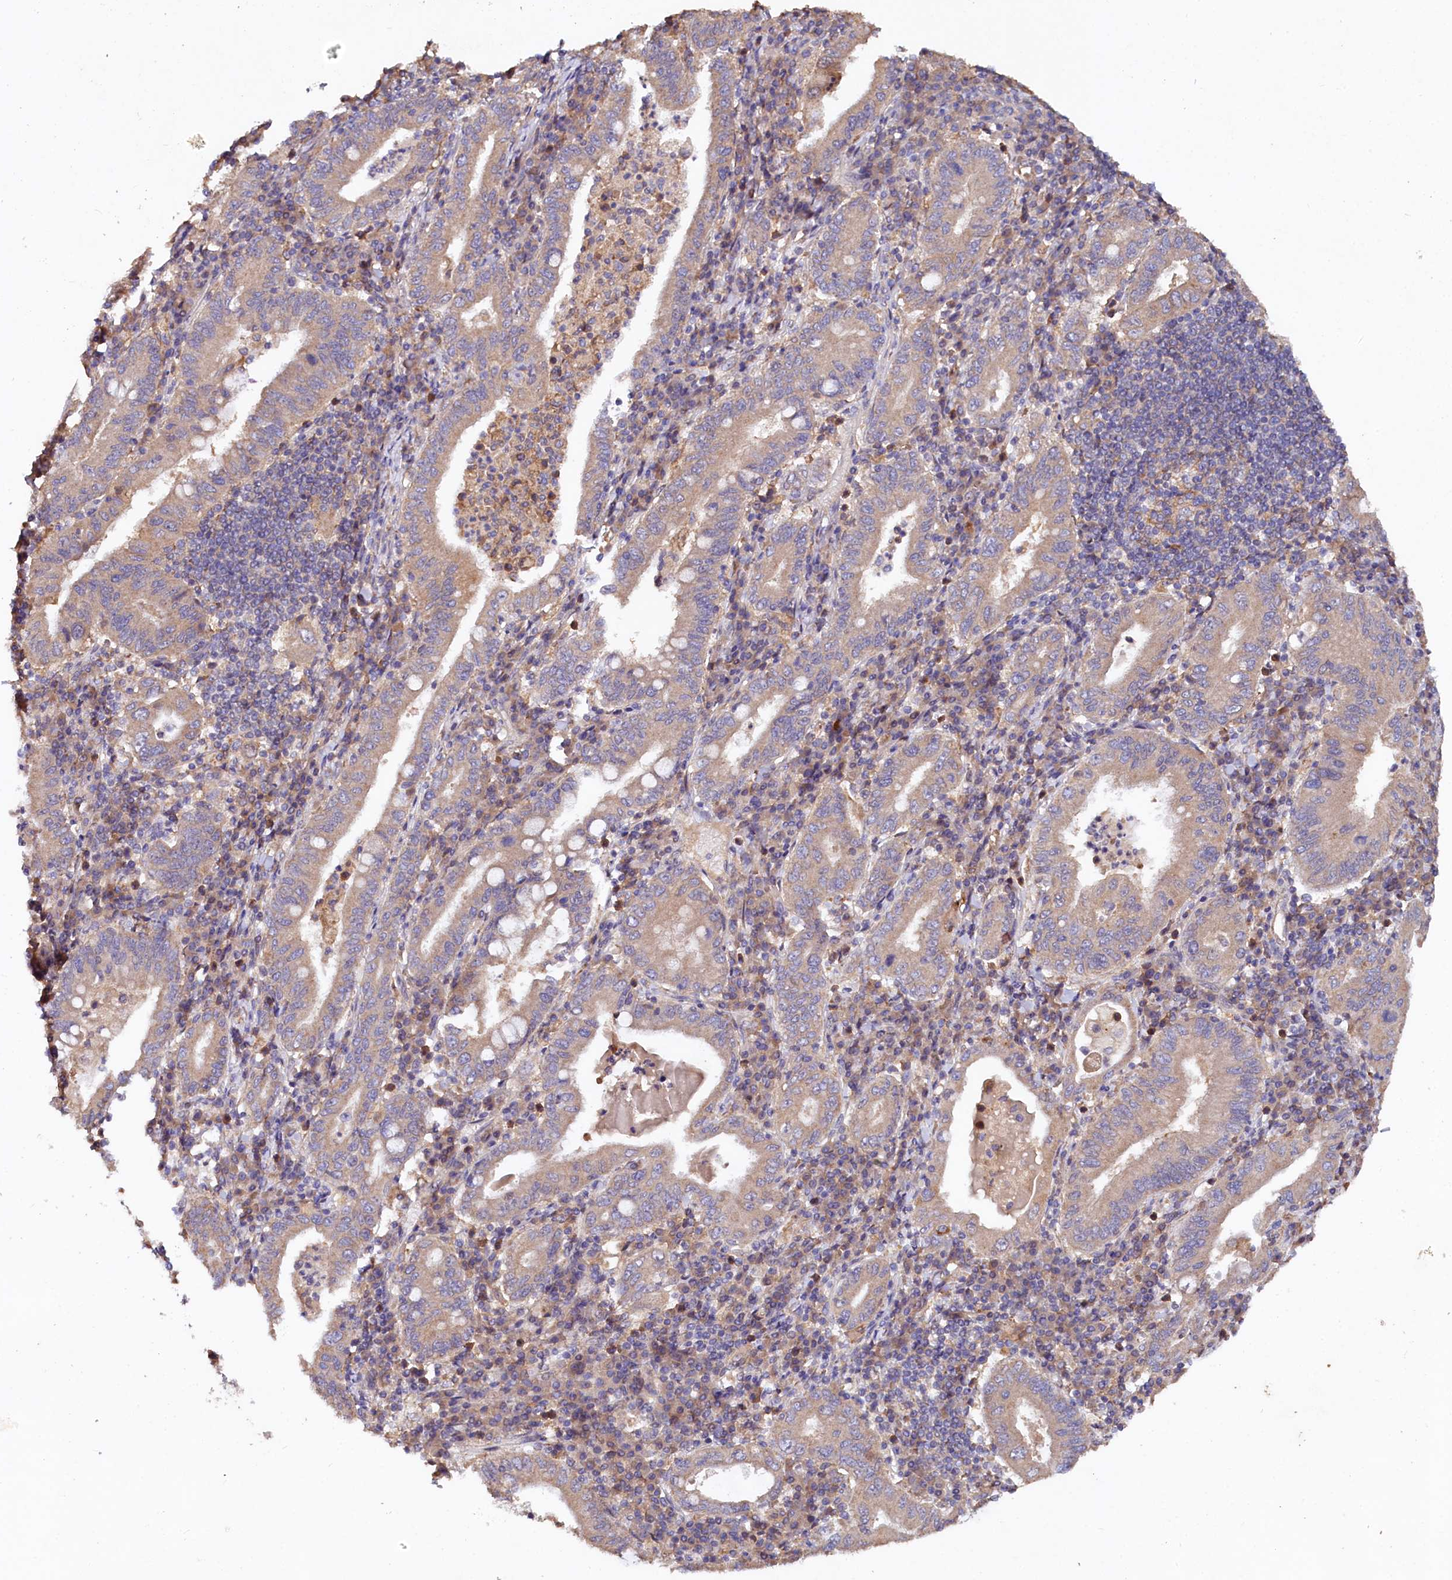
{"staining": {"intensity": "moderate", "quantity": "25%-75%", "location": "cytoplasmic/membranous"}, "tissue": "stomach cancer", "cell_type": "Tumor cells", "image_type": "cancer", "snomed": [{"axis": "morphology", "description": "Normal tissue, NOS"}, {"axis": "morphology", "description": "Adenocarcinoma, NOS"}, {"axis": "topography", "description": "Esophagus"}, {"axis": "topography", "description": "Stomach, upper"}, {"axis": "topography", "description": "Peripheral nerve tissue"}], "caption": "Moderate cytoplasmic/membranous protein positivity is appreciated in approximately 25%-75% of tumor cells in stomach cancer (adenocarcinoma). (Stains: DAB in brown, nuclei in blue, Microscopy: brightfield microscopy at high magnification).", "gene": "ETFBKMT", "patient": {"sex": "male", "age": 62}}